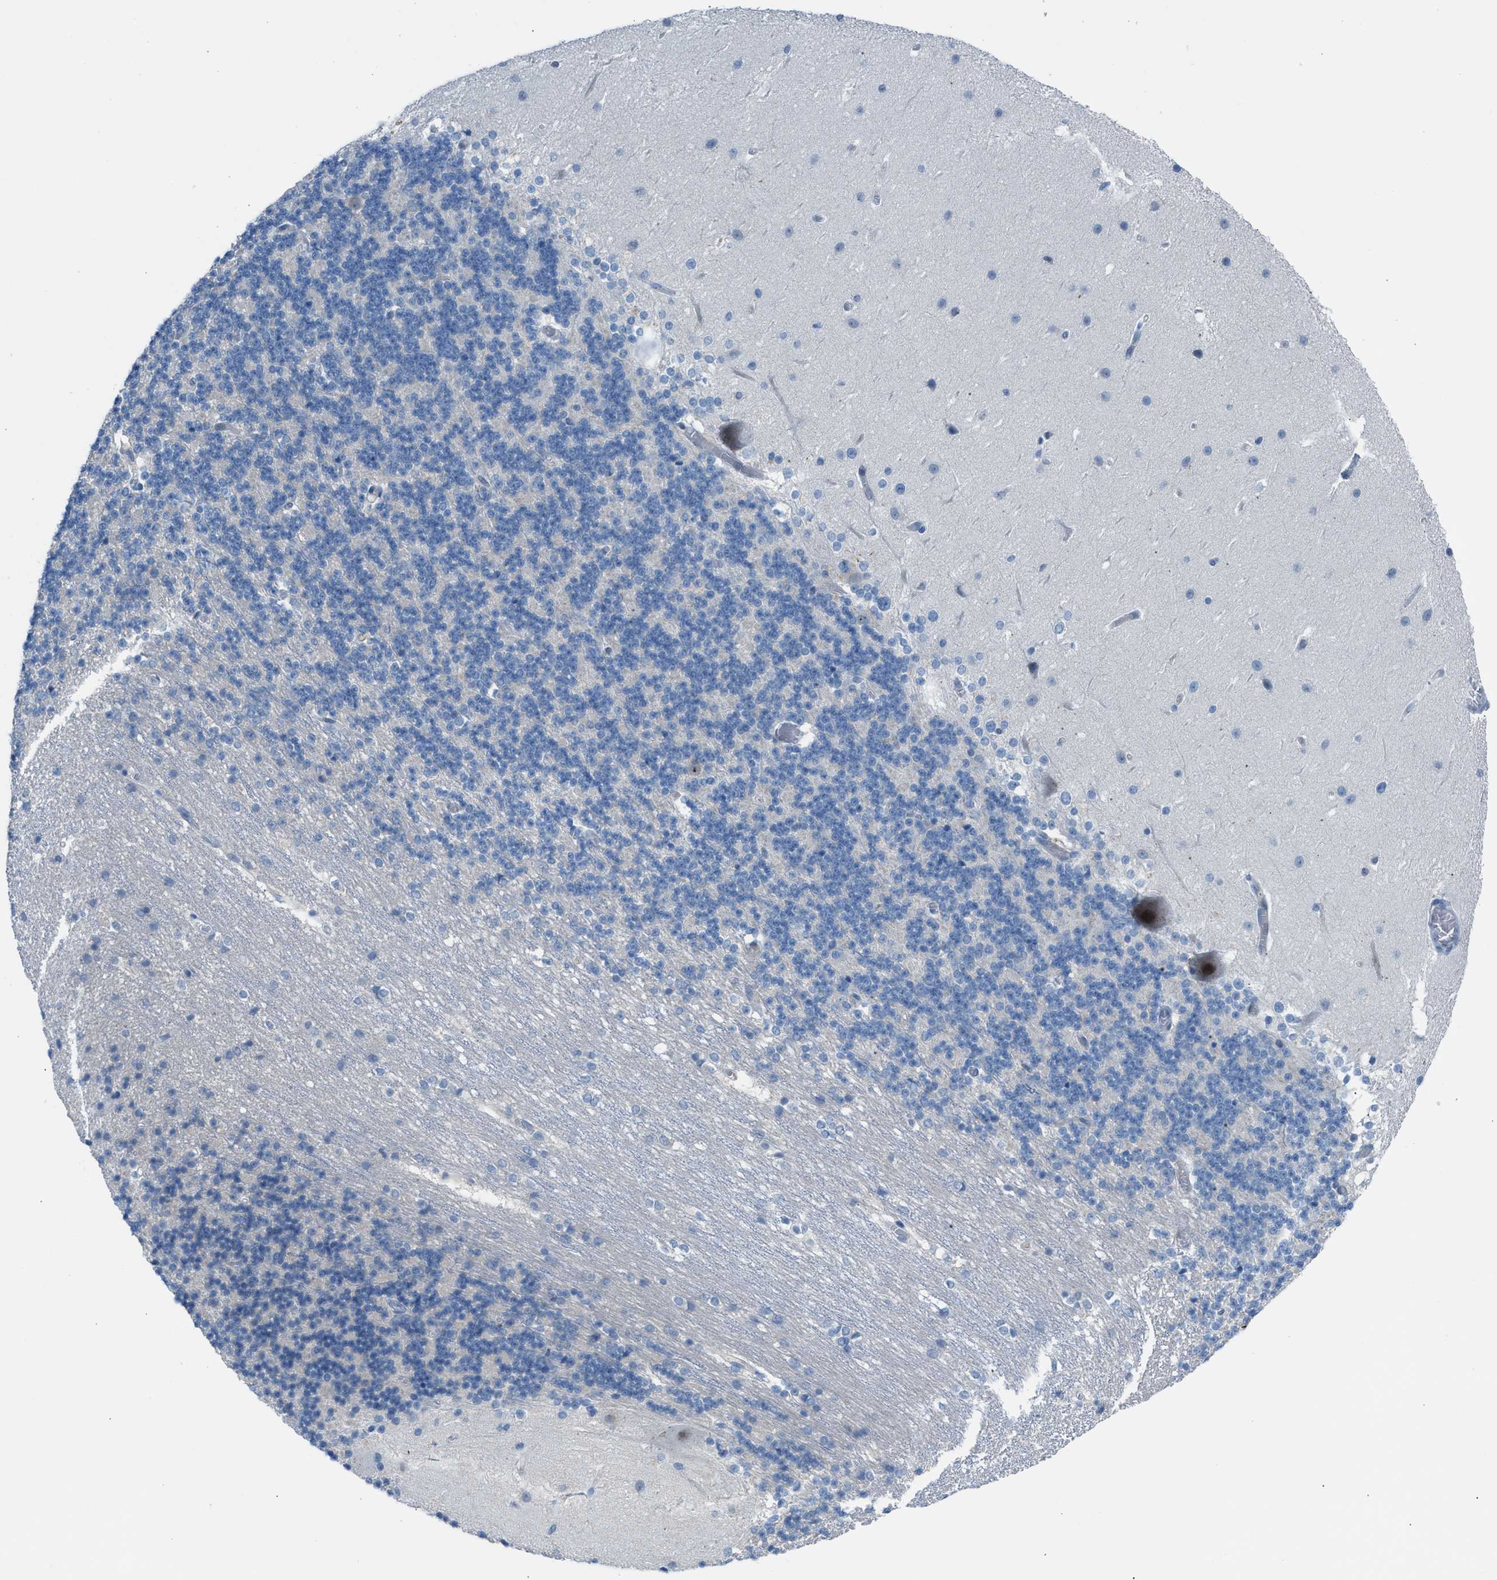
{"staining": {"intensity": "negative", "quantity": "none", "location": "none"}, "tissue": "cerebellum", "cell_type": "Cells in granular layer", "image_type": "normal", "snomed": [{"axis": "morphology", "description": "Normal tissue, NOS"}, {"axis": "topography", "description": "Cerebellum"}], "caption": "High magnification brightfield microscopy of unremarkable cerebellum stained with DAB (brown) and counterstained with hematoxylin (blue): cells in granular layer show no significant staining.", "gene": "CLEC10A", "patient": {"sex": "female", "age": 19}}